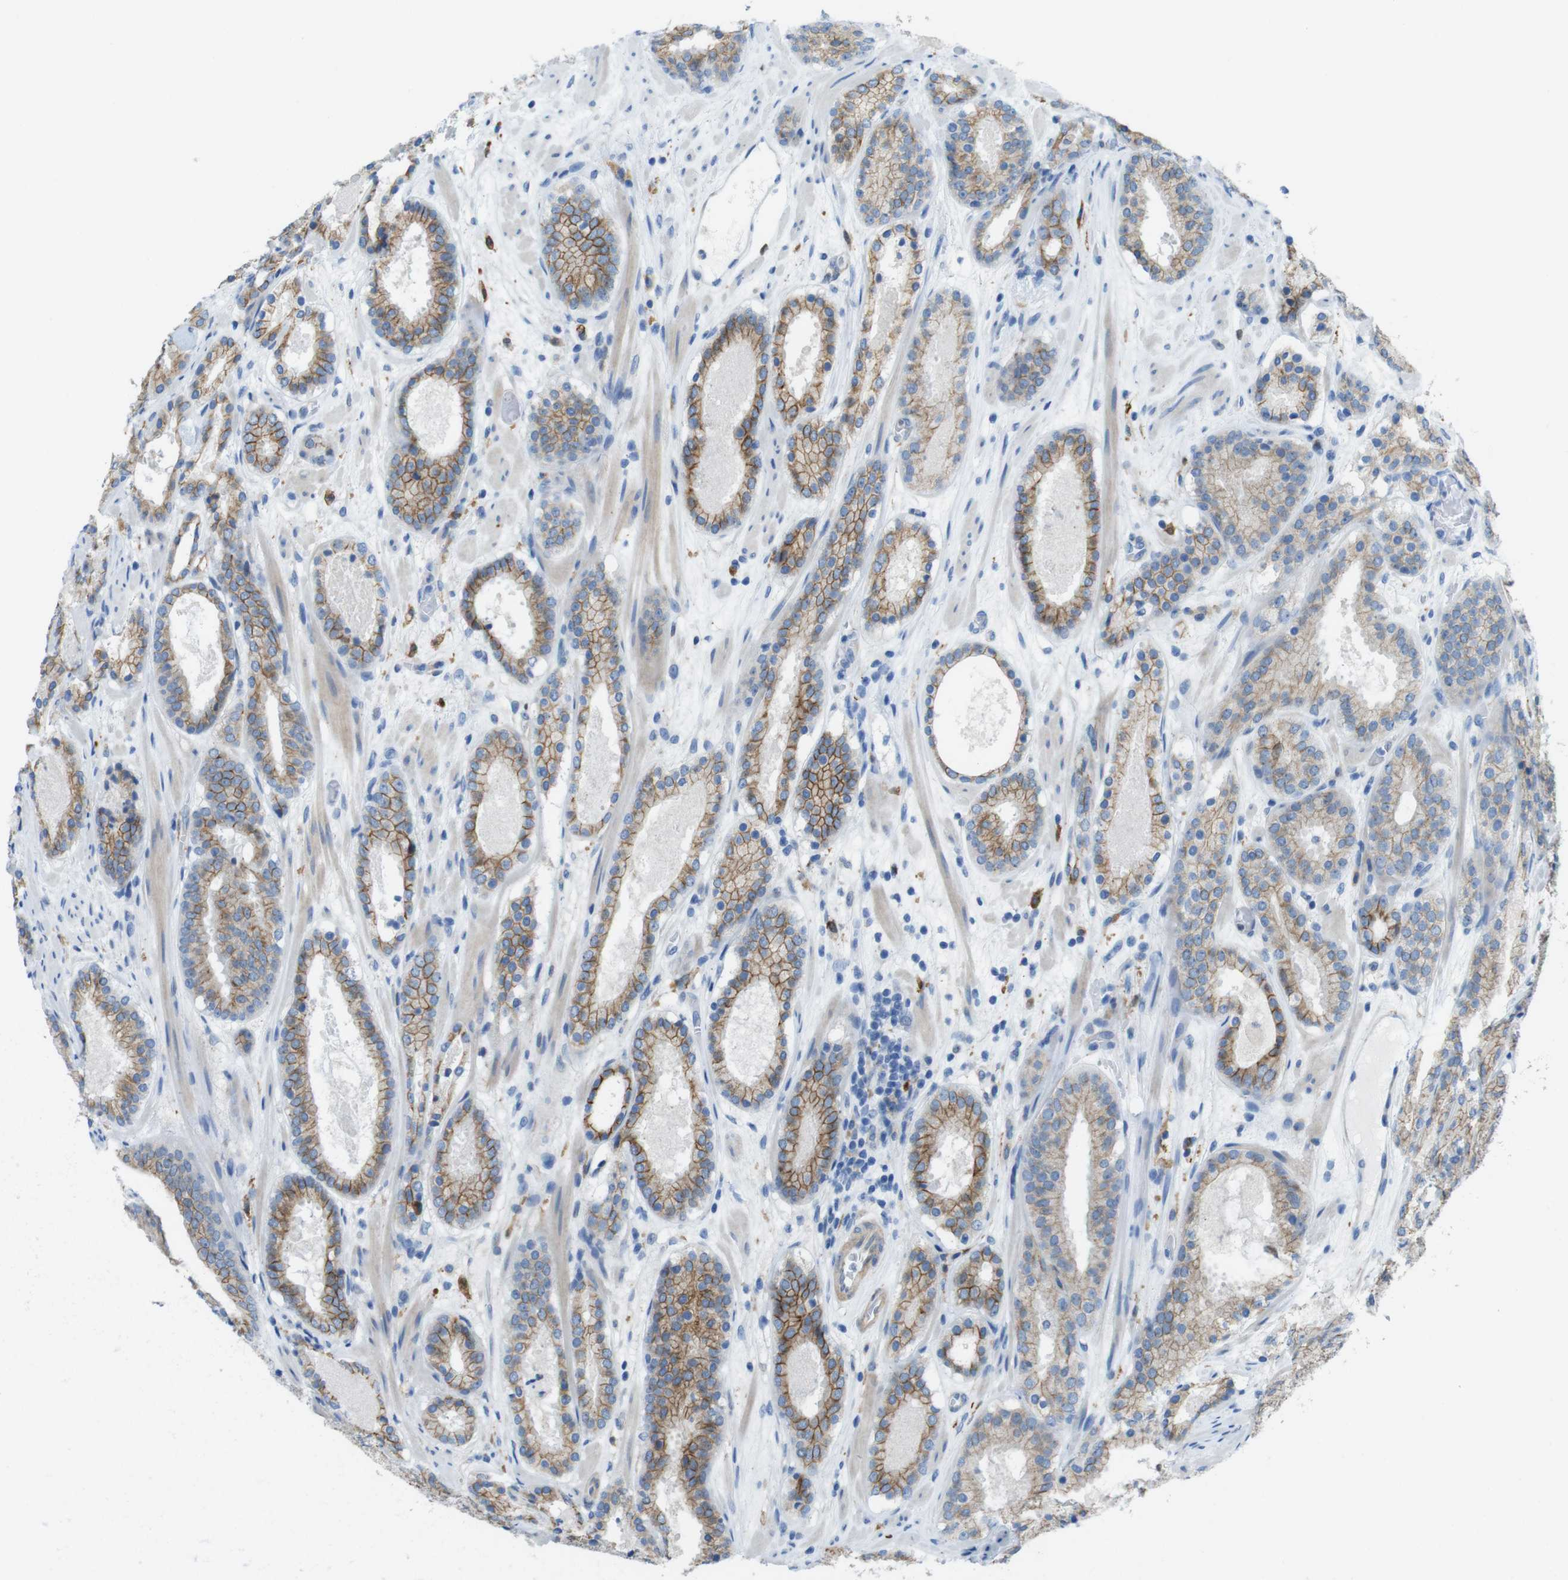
{"staining": {"intensity": "moderate", "quantity": ">75%", "location": "cytoplasmic/membranous"}, "tissue": "prostate cancer", "cell_type": "Tumor cells", "image_type": "cancer", "snomed": [{"axis": "morphology", "description": "Adenocarcinoma, Low grade"}, {"axis": "topography", "description": "Prostate"}], "caption": "This micrograph demonstrates immunohistochemistry (IHC) staining of adenocarcinoma (low-grade) (prostate), with medium moderate cytoplasmic/membranous expression in about >75% of tumor cells.", "gene": "CLMN", "patient": {"sex": "male", "age": 69}}